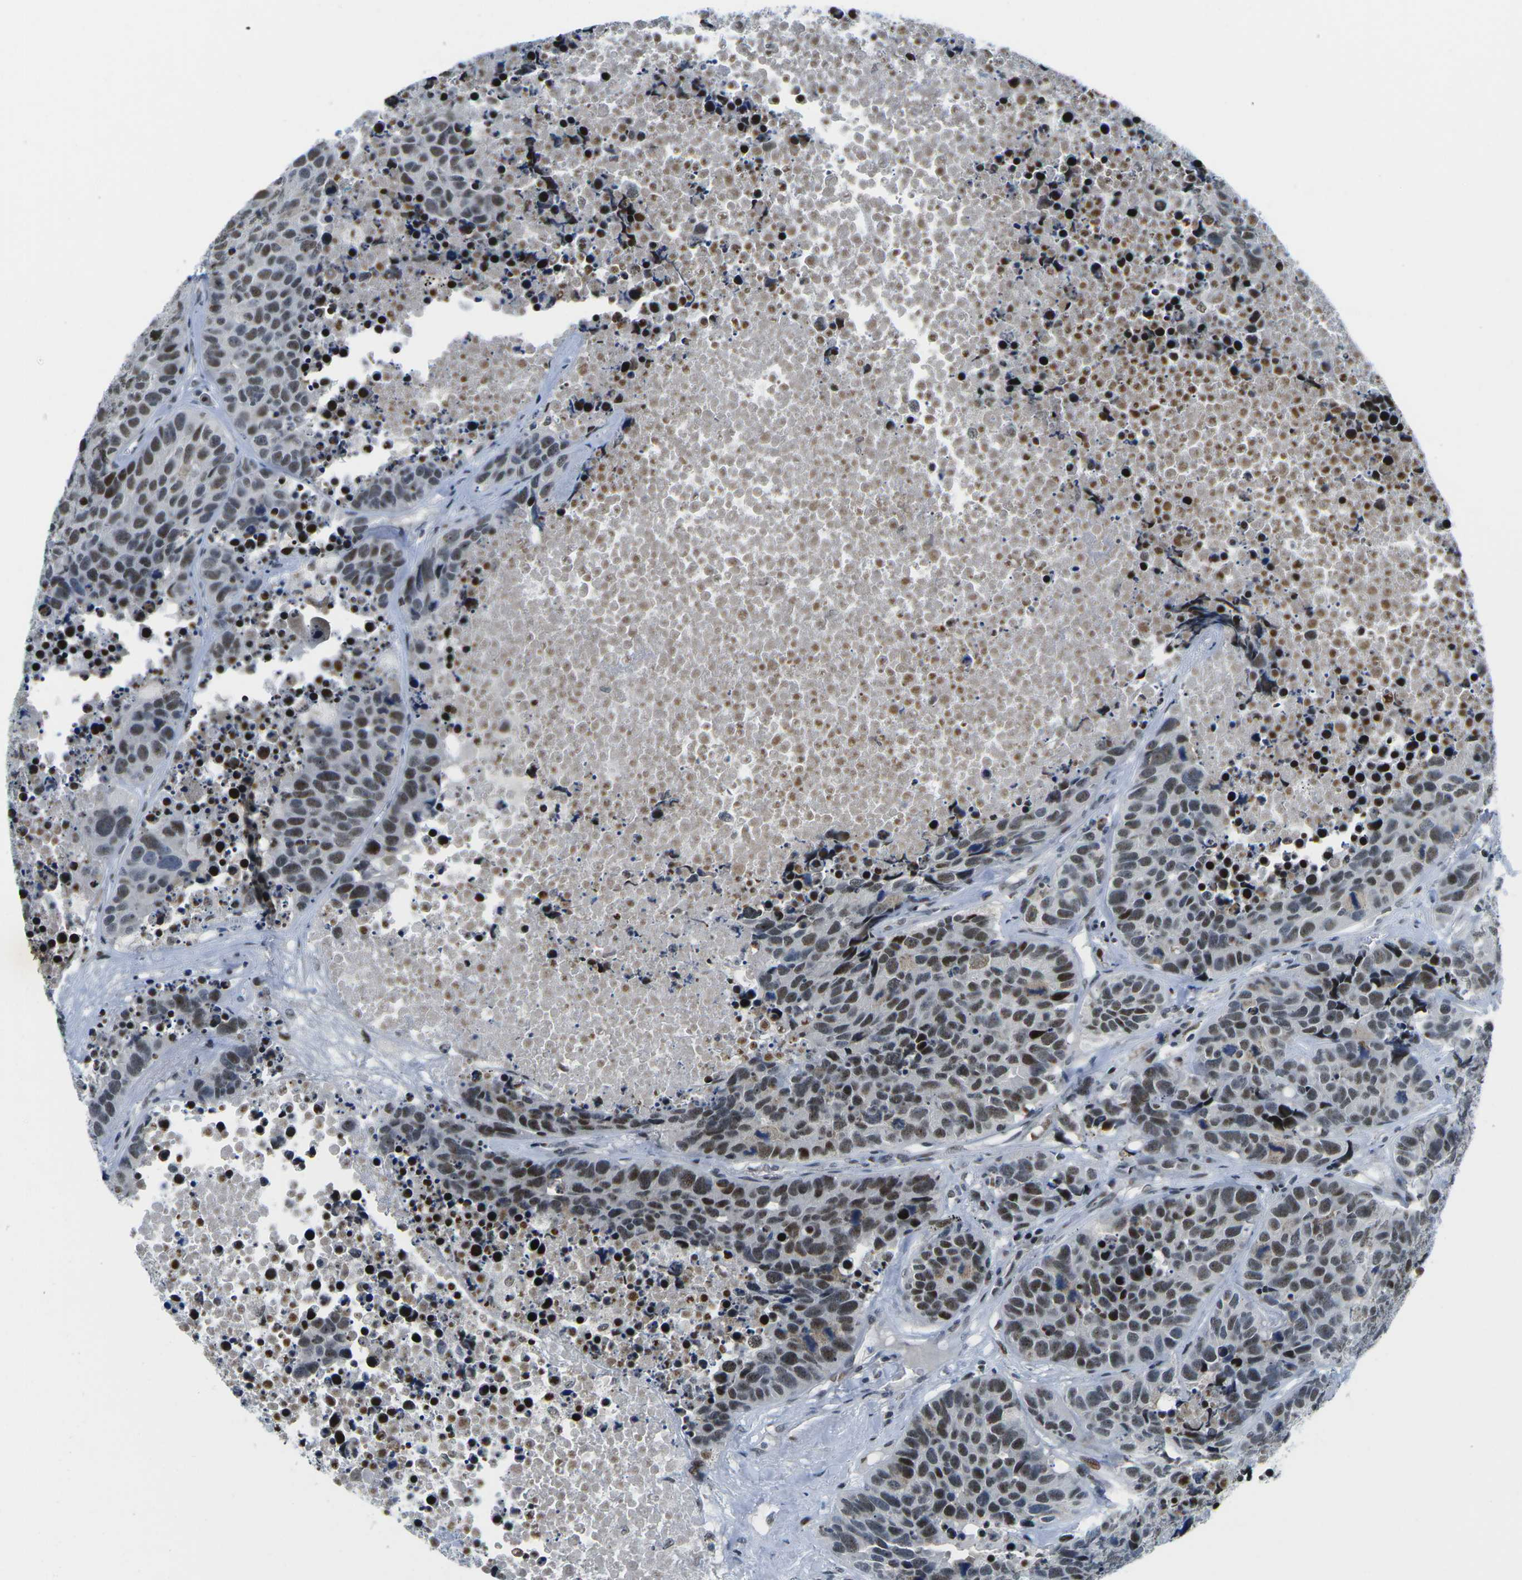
{"staining": {"intensity": "moderate", "quantity": ">75%", "location": "nuclear"}, "tissue": "carcinoid", "cell_type": "Tumor cells", "image_type": "cancer", "snomed": [{"axis": "morphology", "description": "Carcinoid, malignant, NOS"}, {"axis": "topography", "description": "Lung"}], "caption": "Malignant carcinoid stained with a brown dye demonstrates moderate nuclear positive positivity in approximately >75% of tumor cells.", "gene": "PRPF8", "patient": {"sex": "male", "age": 60}}